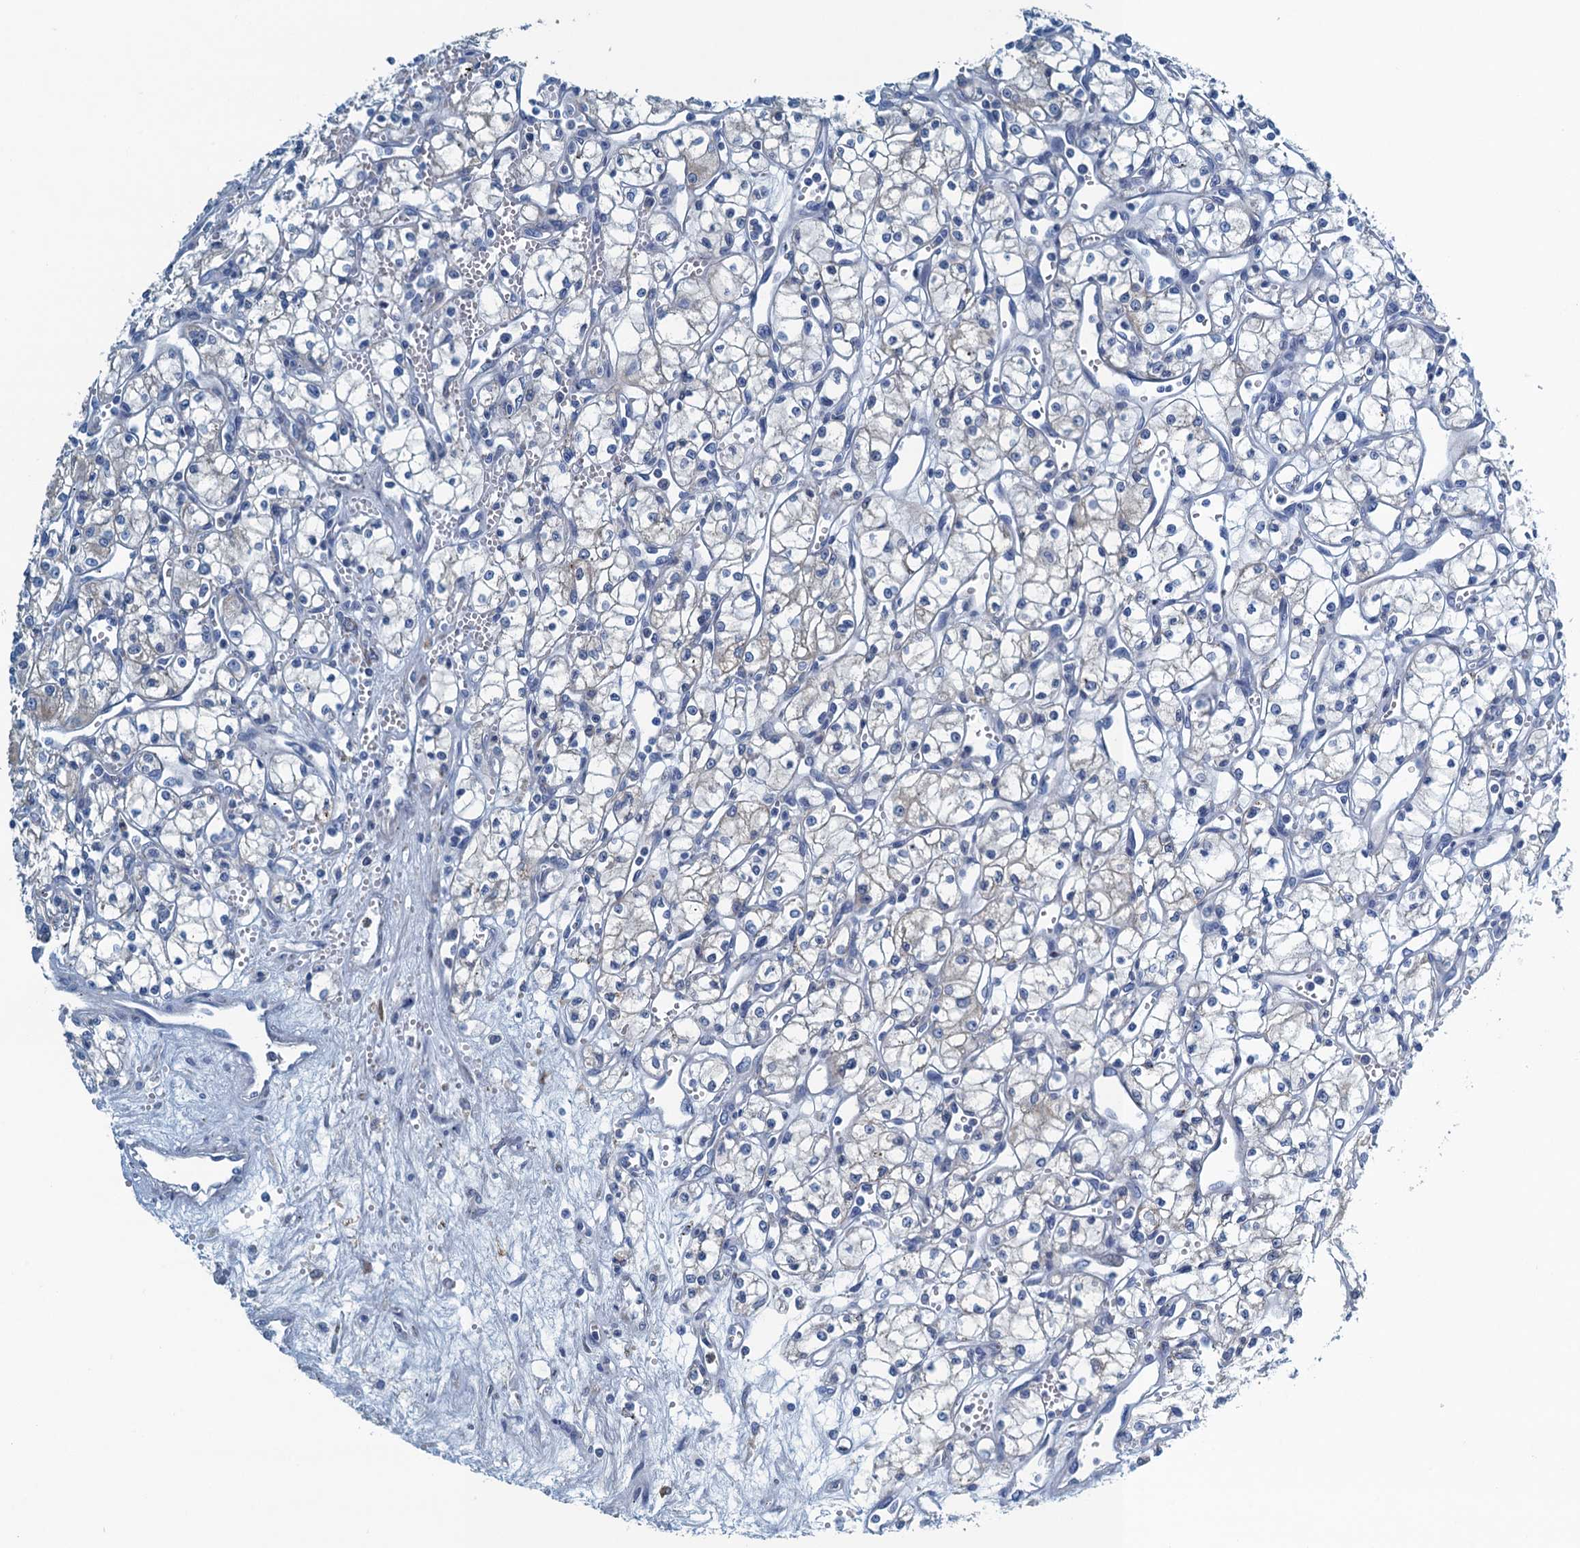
{"staining": {"intensity": "negative", "quantity": "none", "location": "none"}, "tissue": "renal cancer", "cell_type": "Tumor cells", "image_type": "cancer", "snomed": [{"axis": "morphology", "description": "Adenocarcinoma, NOS"}, {"axis": "topography", "description": "Kidney"}], "caption": "This is an IHC image of renal cancer (adenocarcinoma). There is no positivity in tumor cells.", "gene": "C10orf88", "patient": {"sex": "male", "age": 59}}